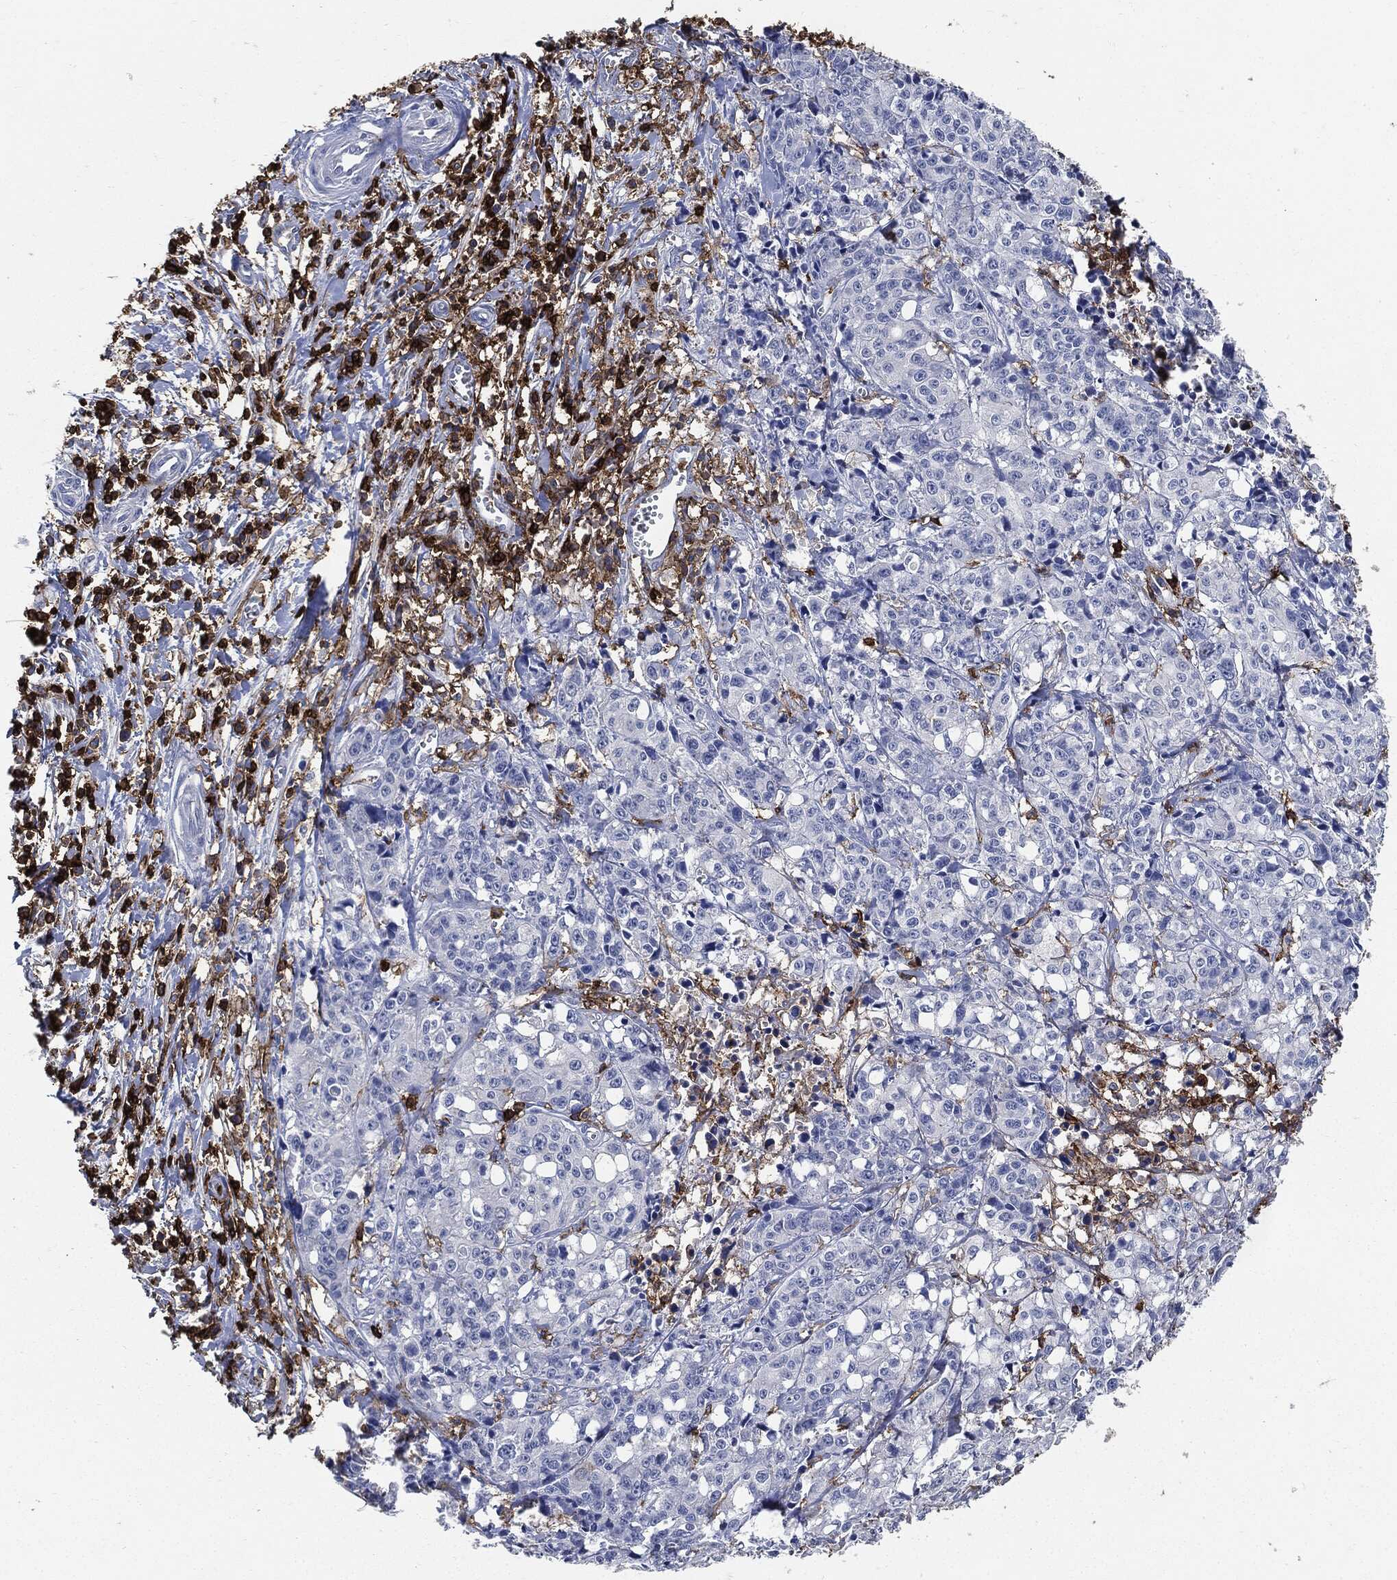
{"staining": {"intensity": "negative", "quantity": "none", "location": "none"}, "tissue": "pancreatic cancer", "cell_type": "Tumor cells", "image_type": "cancer", "snomed": [{"axis": "morphology", "description": "Adenocarcinoma, NOS"}, {"axis": "topography", "description": "Pancreas"}], "caption": "A micrograph of human pancreatic cancer (adenocarcinoma) is negative for staining in tumor cells.", "gene": "PTPRC", "patient": {"sex": "male", "age": 64}}